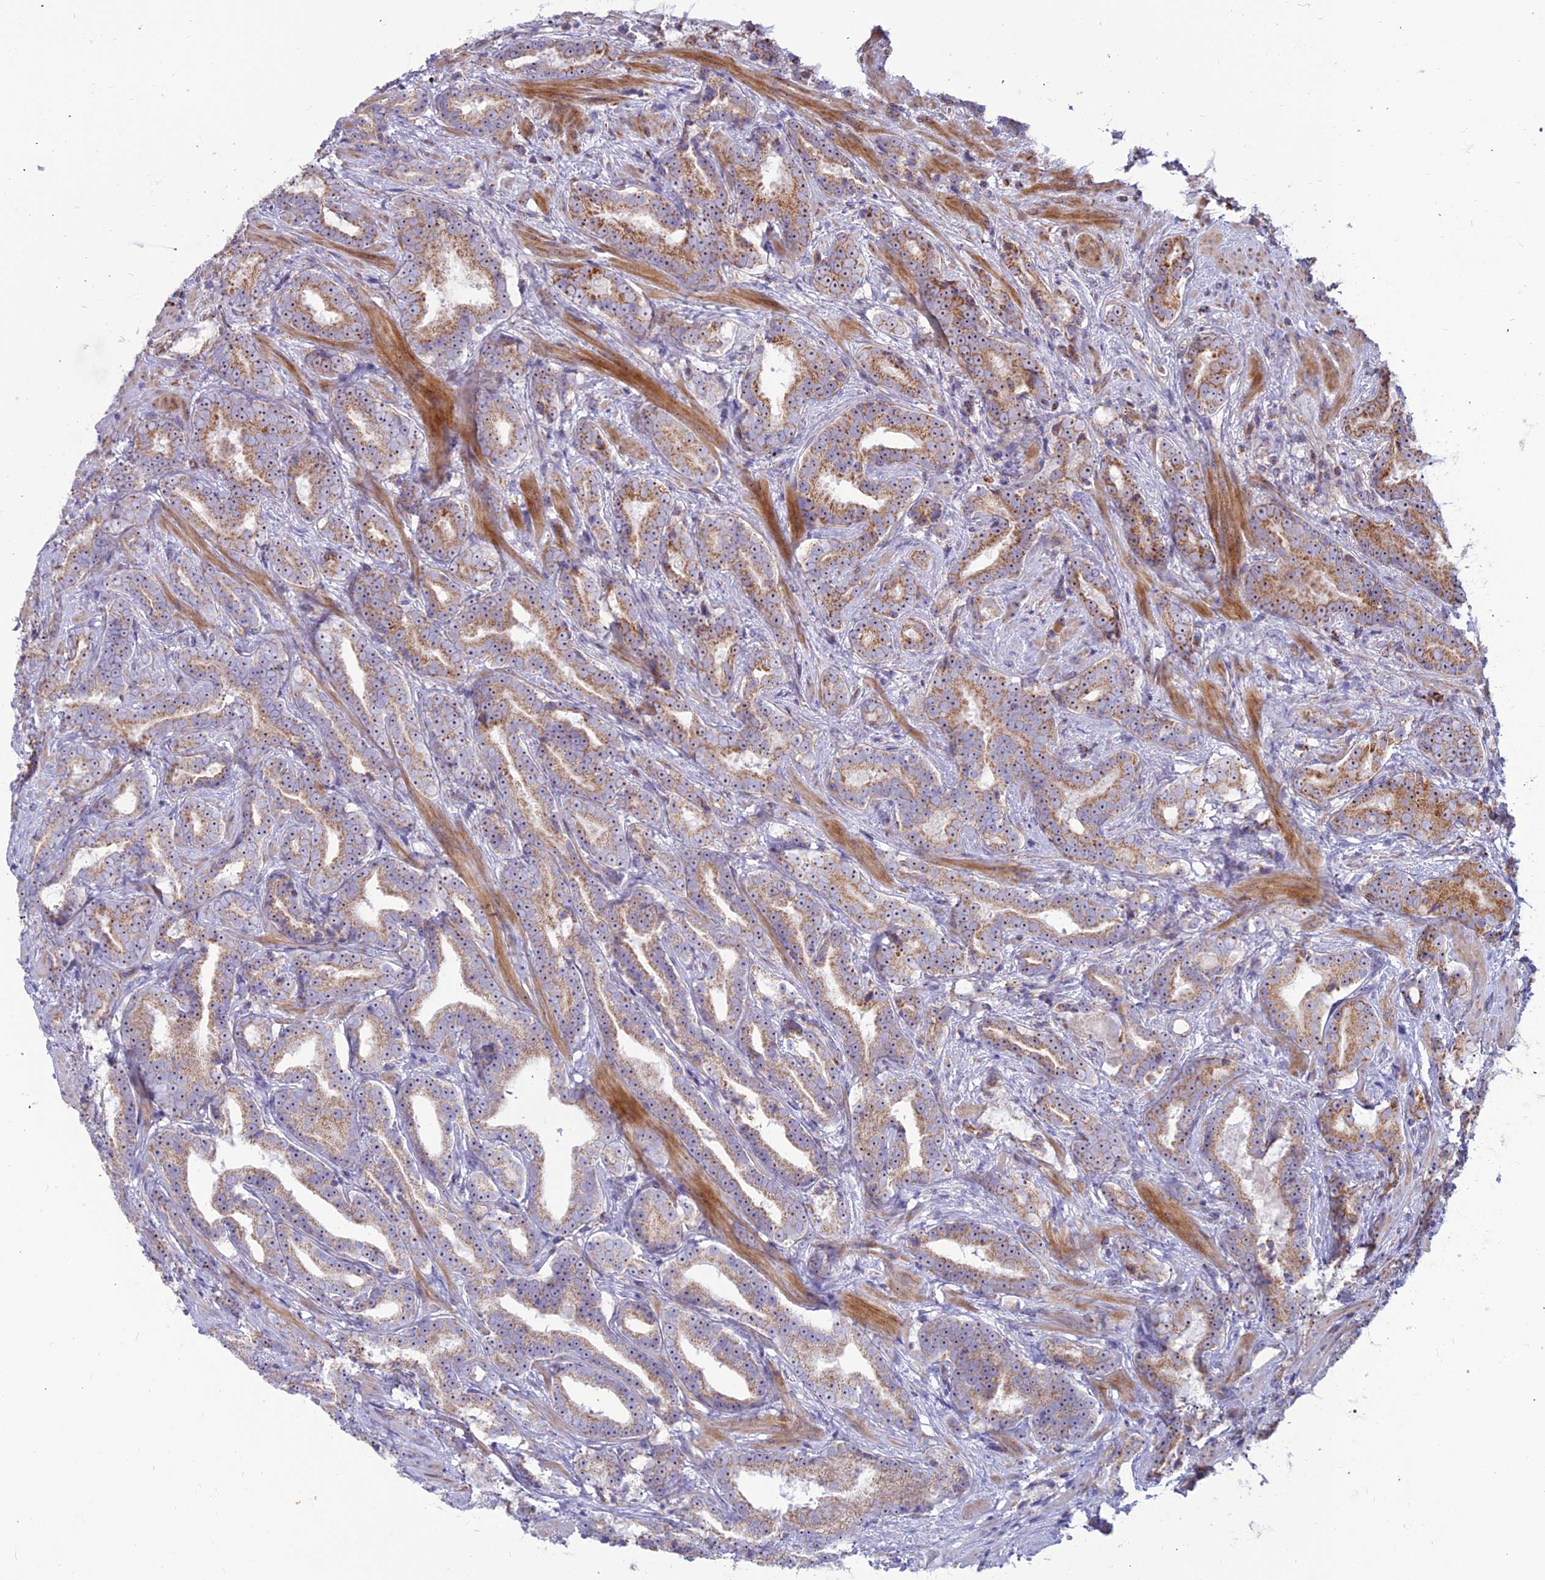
{"staining": {"intensity": "moderate", "quantity": ">75%", "location": "cytoplasmic/membranous"}, "tissue": "prostate cancer", "cell_type": "Tumor cells", "image_type": "cancer", "snomed": [{"axis": "morphology", "description": "Adenocarcinoma, Low grade"}, {"axis": "topography", "description": "Prostate"}], "caption": "Immunohistochemical staining of human prostate cancer (adenocarcinoma (low-grade)) displays medium levels of moderate cytoplasmic/membranous protein expression in approximately >75% of tumor cells.", "gene": "SLC35F4", "patient": {"sex": "male", "age": 58}}